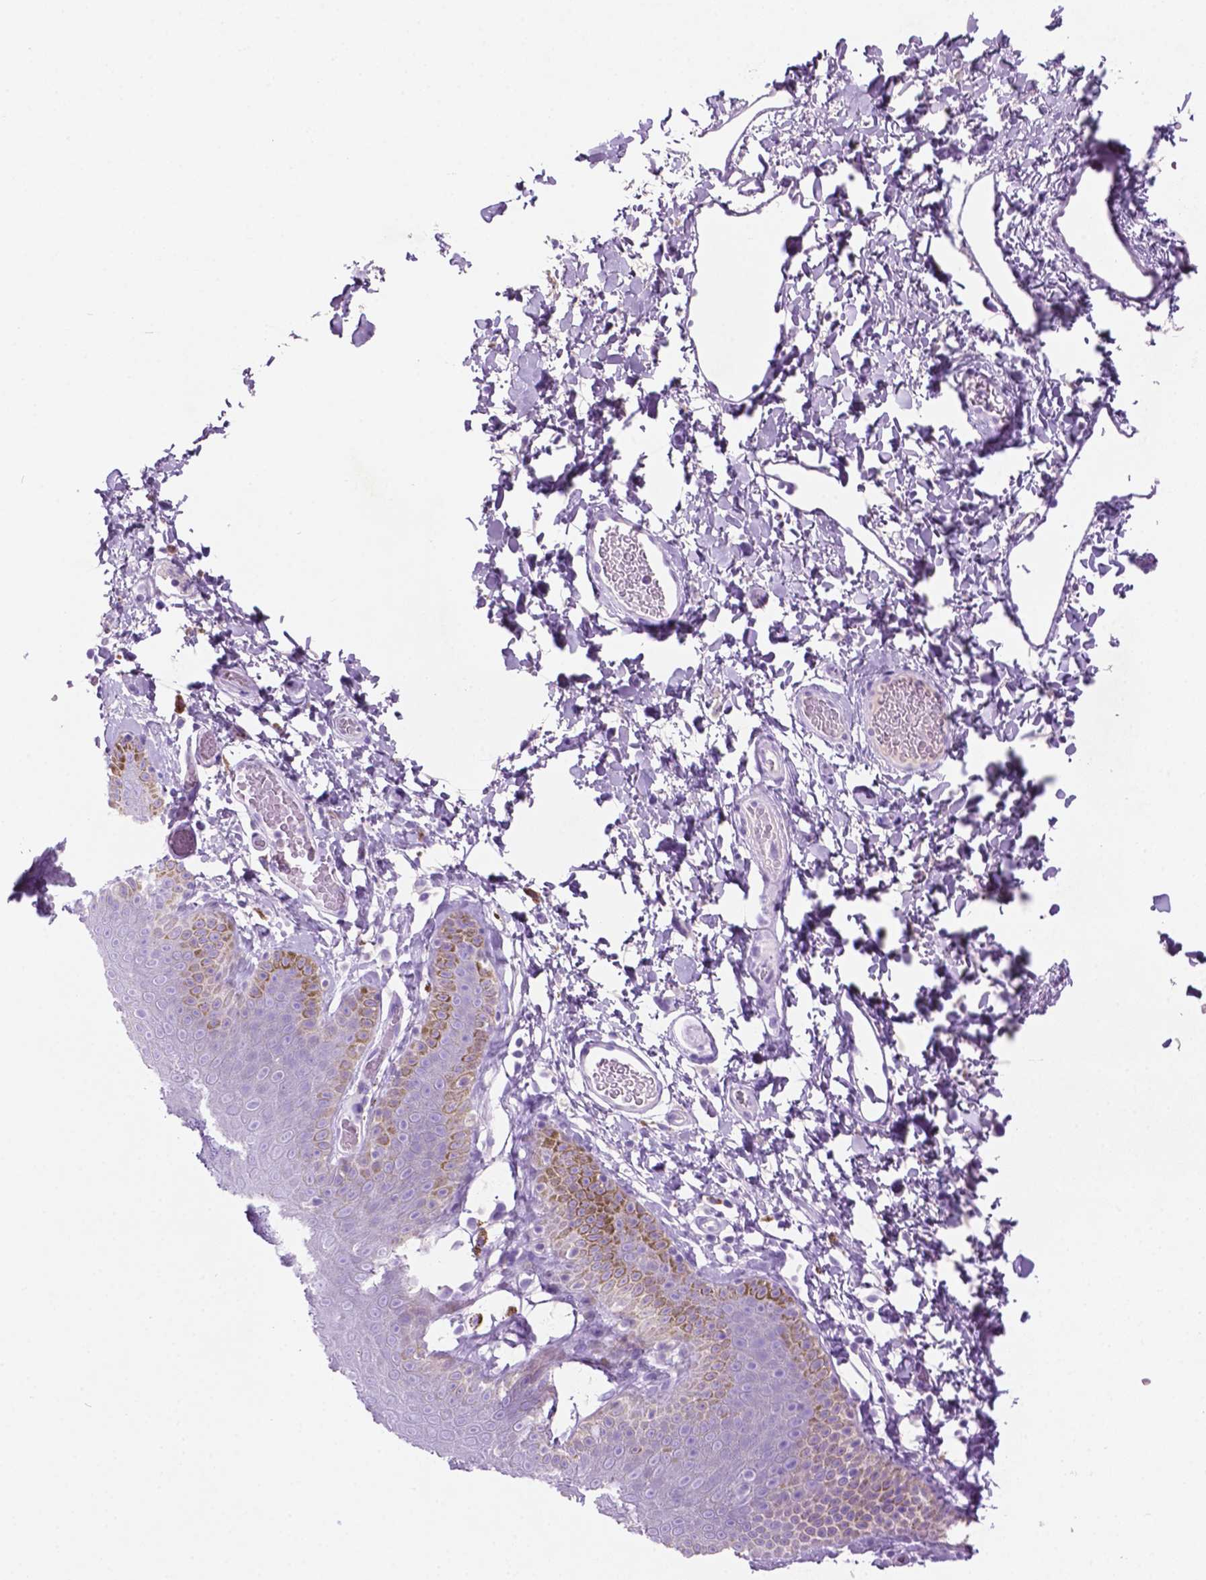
{"staining": {"intensity": "moderate", "quantity": "<25%", "location": "cytoplasmic/membranous"}, "tissue": "skin", "cell_type": "Epidermal cells", "image_type": "normal", "snomed": [{"axis": "morphology", "description": "Normal tissue, NOS"}, {"axis": "topography", "description": "Anal"}], "caption": "Skin stained with a brown dye exhibits moderate cytoplasmic/membranous positive staining in about <25% of epidermal cells.", "gene": "POU4F1", "patient": {"sex": "male", "age": 53}}